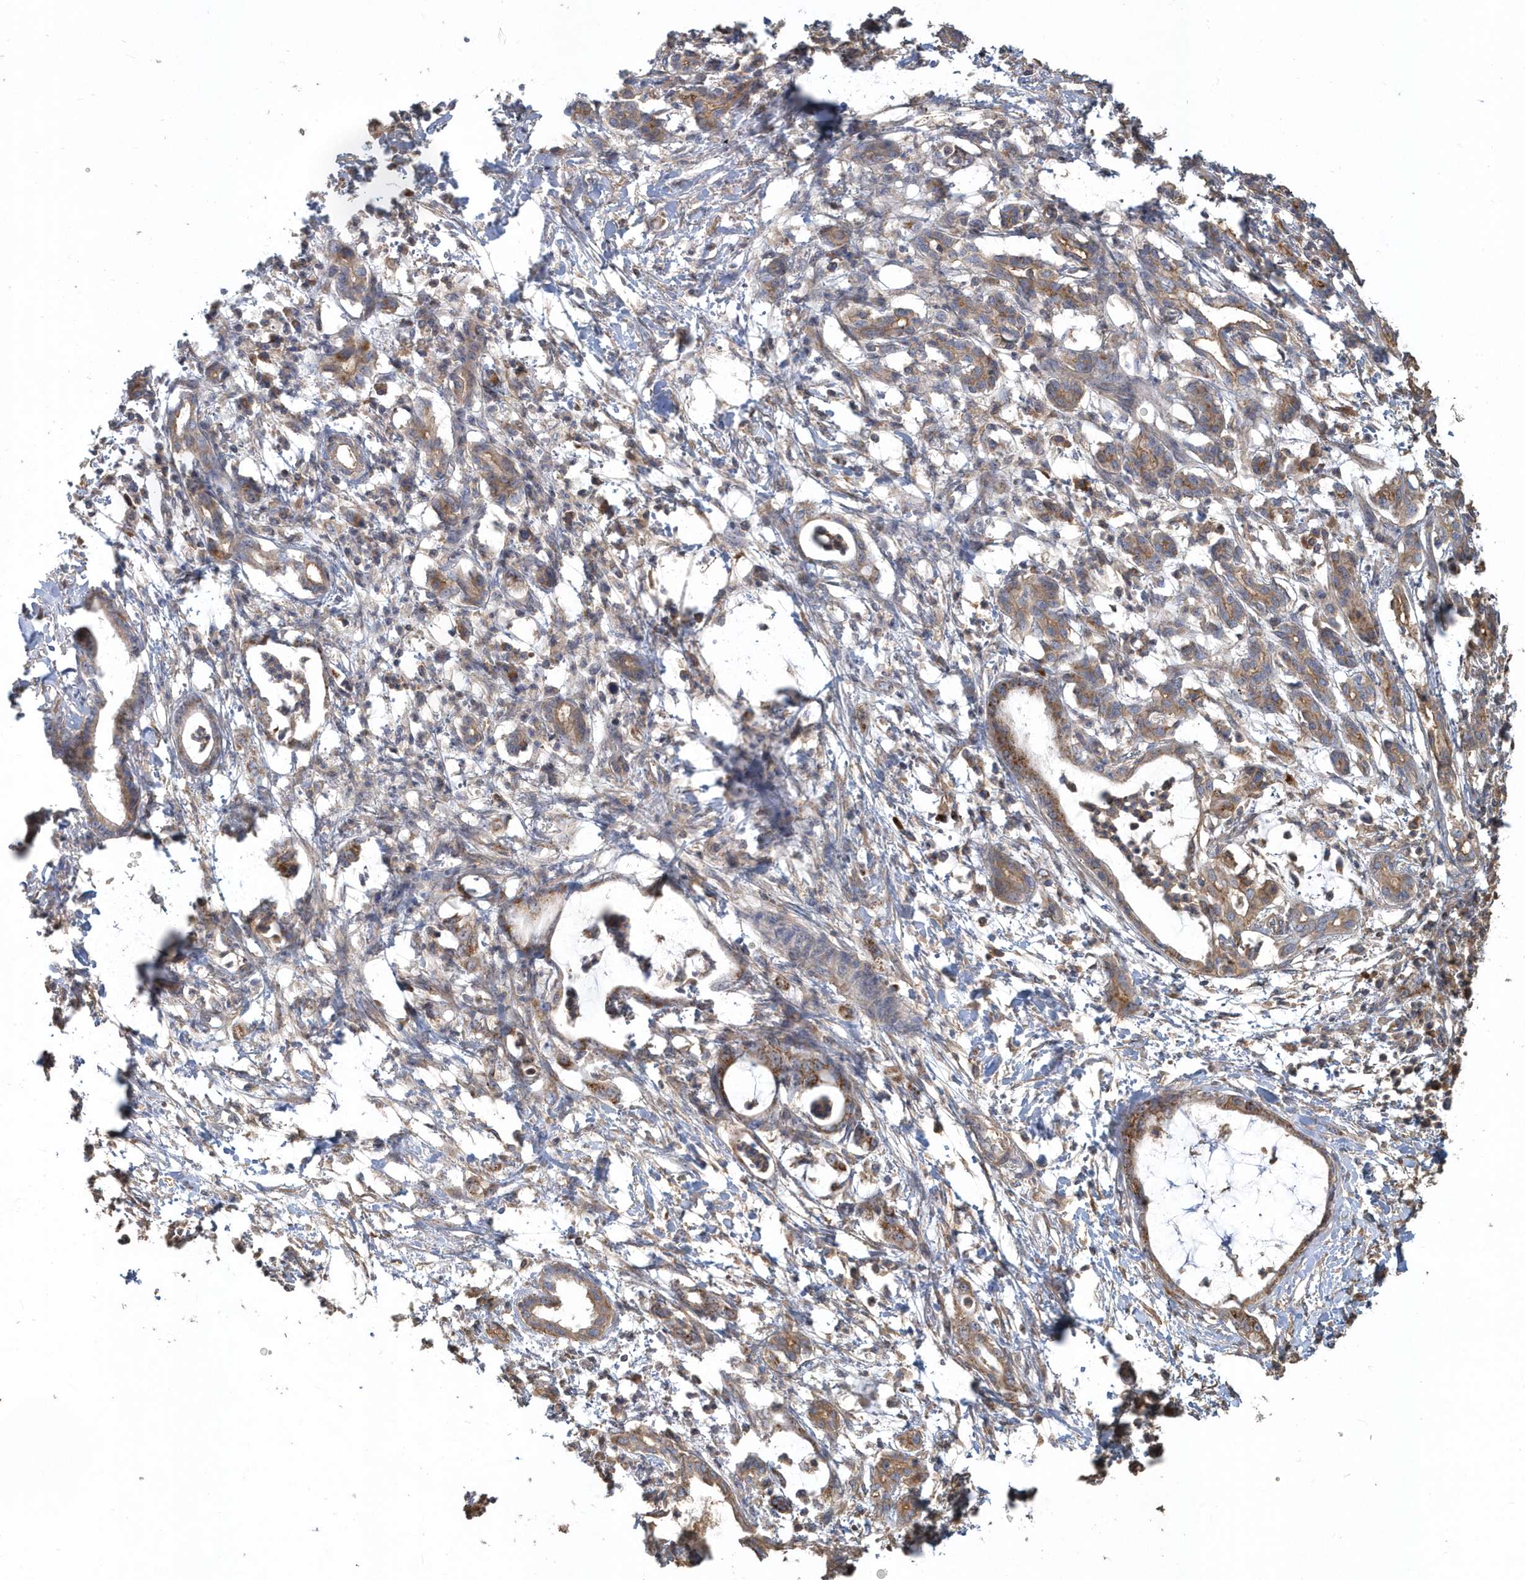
{"staining": {"intensity": "weak", "quantity": ">75%", "location": "cytoplasmic/membranous"}, "tissue": "pancreatic cancer", "cell_type": "Tumor cells", "image_type": "cancer", "snomed": [{"axis": "morphology", "description": "Adenocarcinoma, NOS"}, {"axis": "topography", "description": "Pancreas"}], "caption": "This histopathology image shows immunohistochemistry staining of human pancreatic cancer (adenocarcinoma), with low weak cytoplasmic/membranous expression in about >75% of tumor cells.", "gene": "TRAIP", "patient": {"sex": "female", "age": 55}}